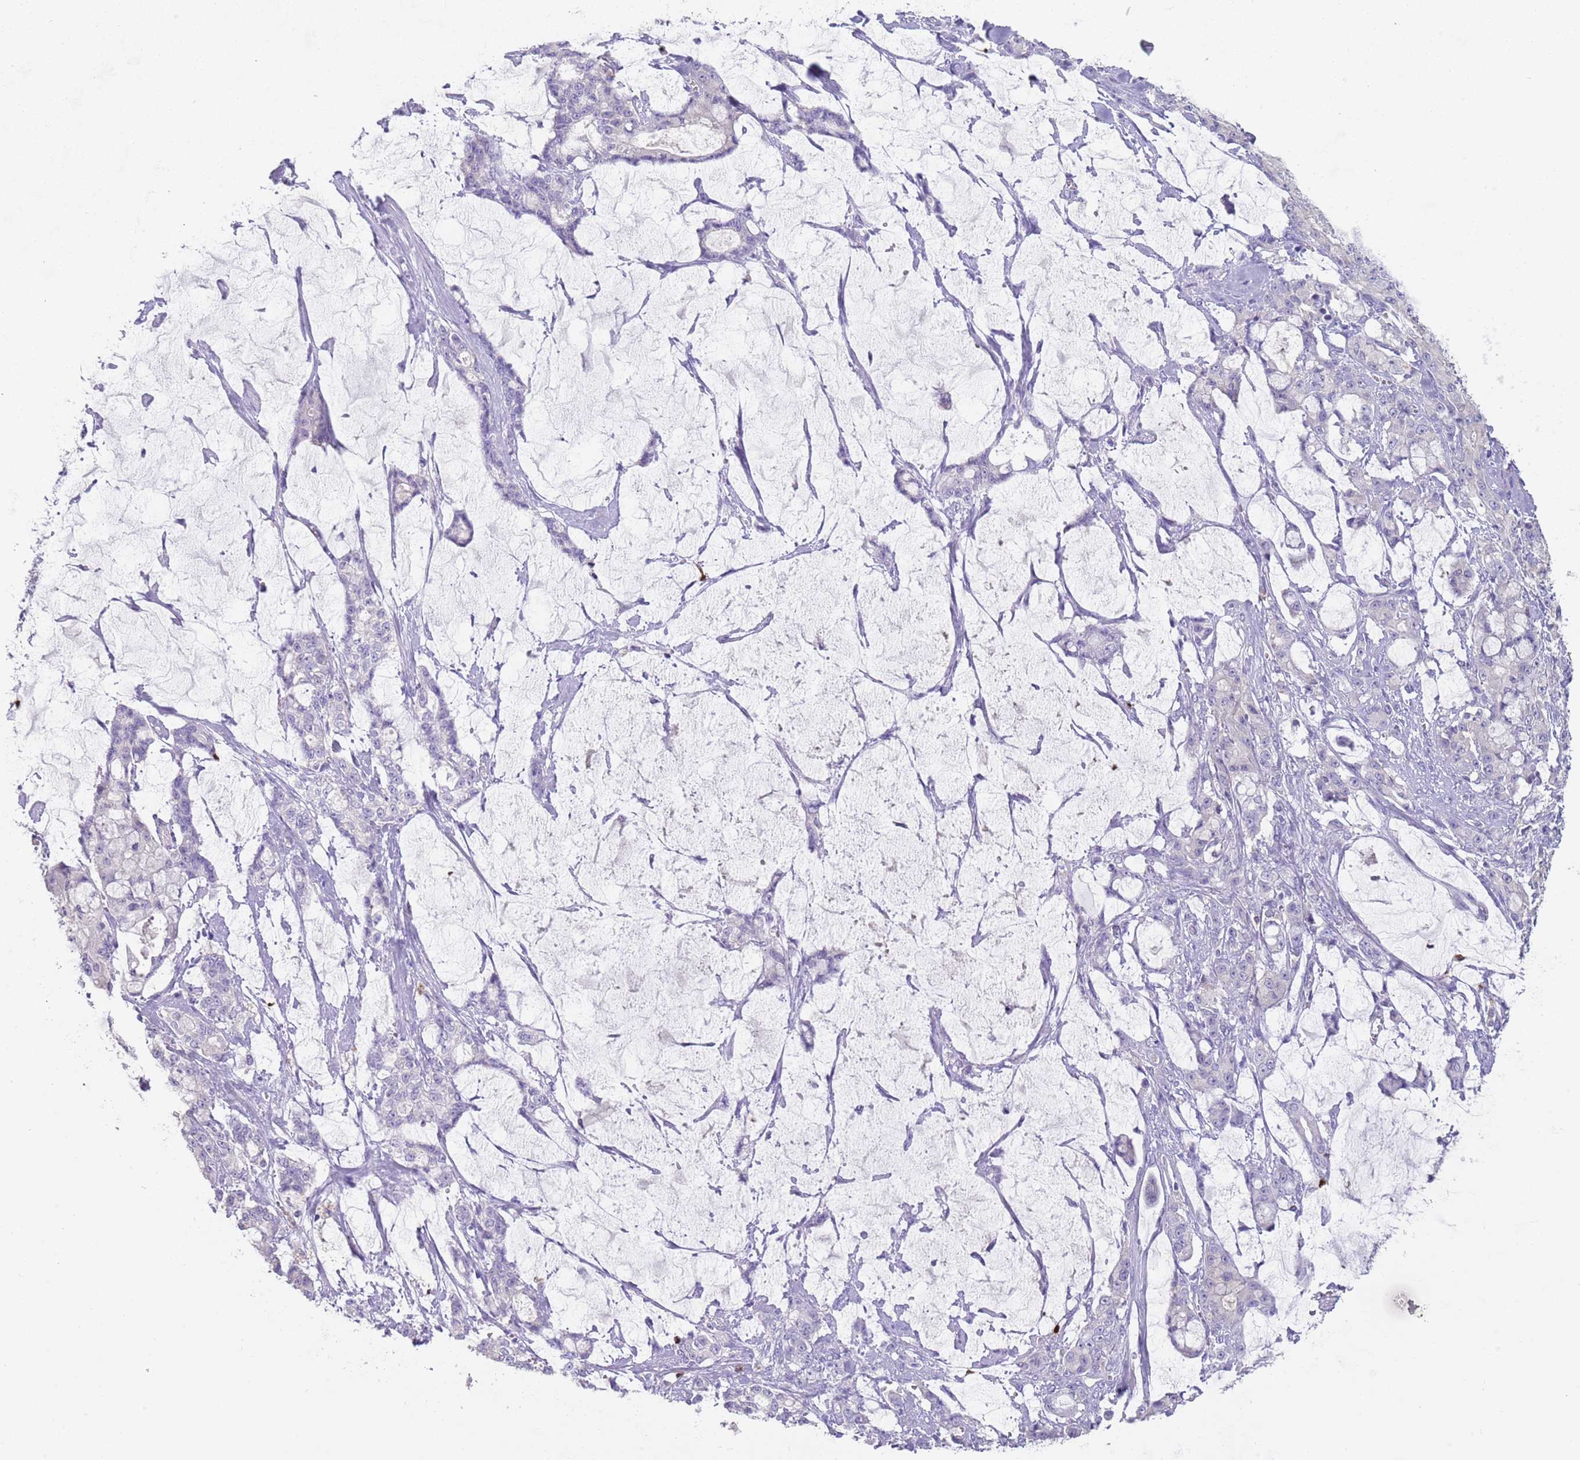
{"staining": {"intensity": "negative", "quantity": "none", "location": "none"}, "tissue": "pancreatic cancer", "cell_type": "Tumor cells", "image_type": "cancer", "snomed": [{"axis": "morphology", "description": "Adenocarcinoma, NOS"}, {"axis": "topography", "description": "Pancreas"}], "caption": "A histopathology image of pancreatic adenocarcinoma stained for a protein displays no brown staining in tumor cells. Nuclei are stained in blue.", "gene": "TMEM251", "patient": {"sex": "female", "age": 73}}